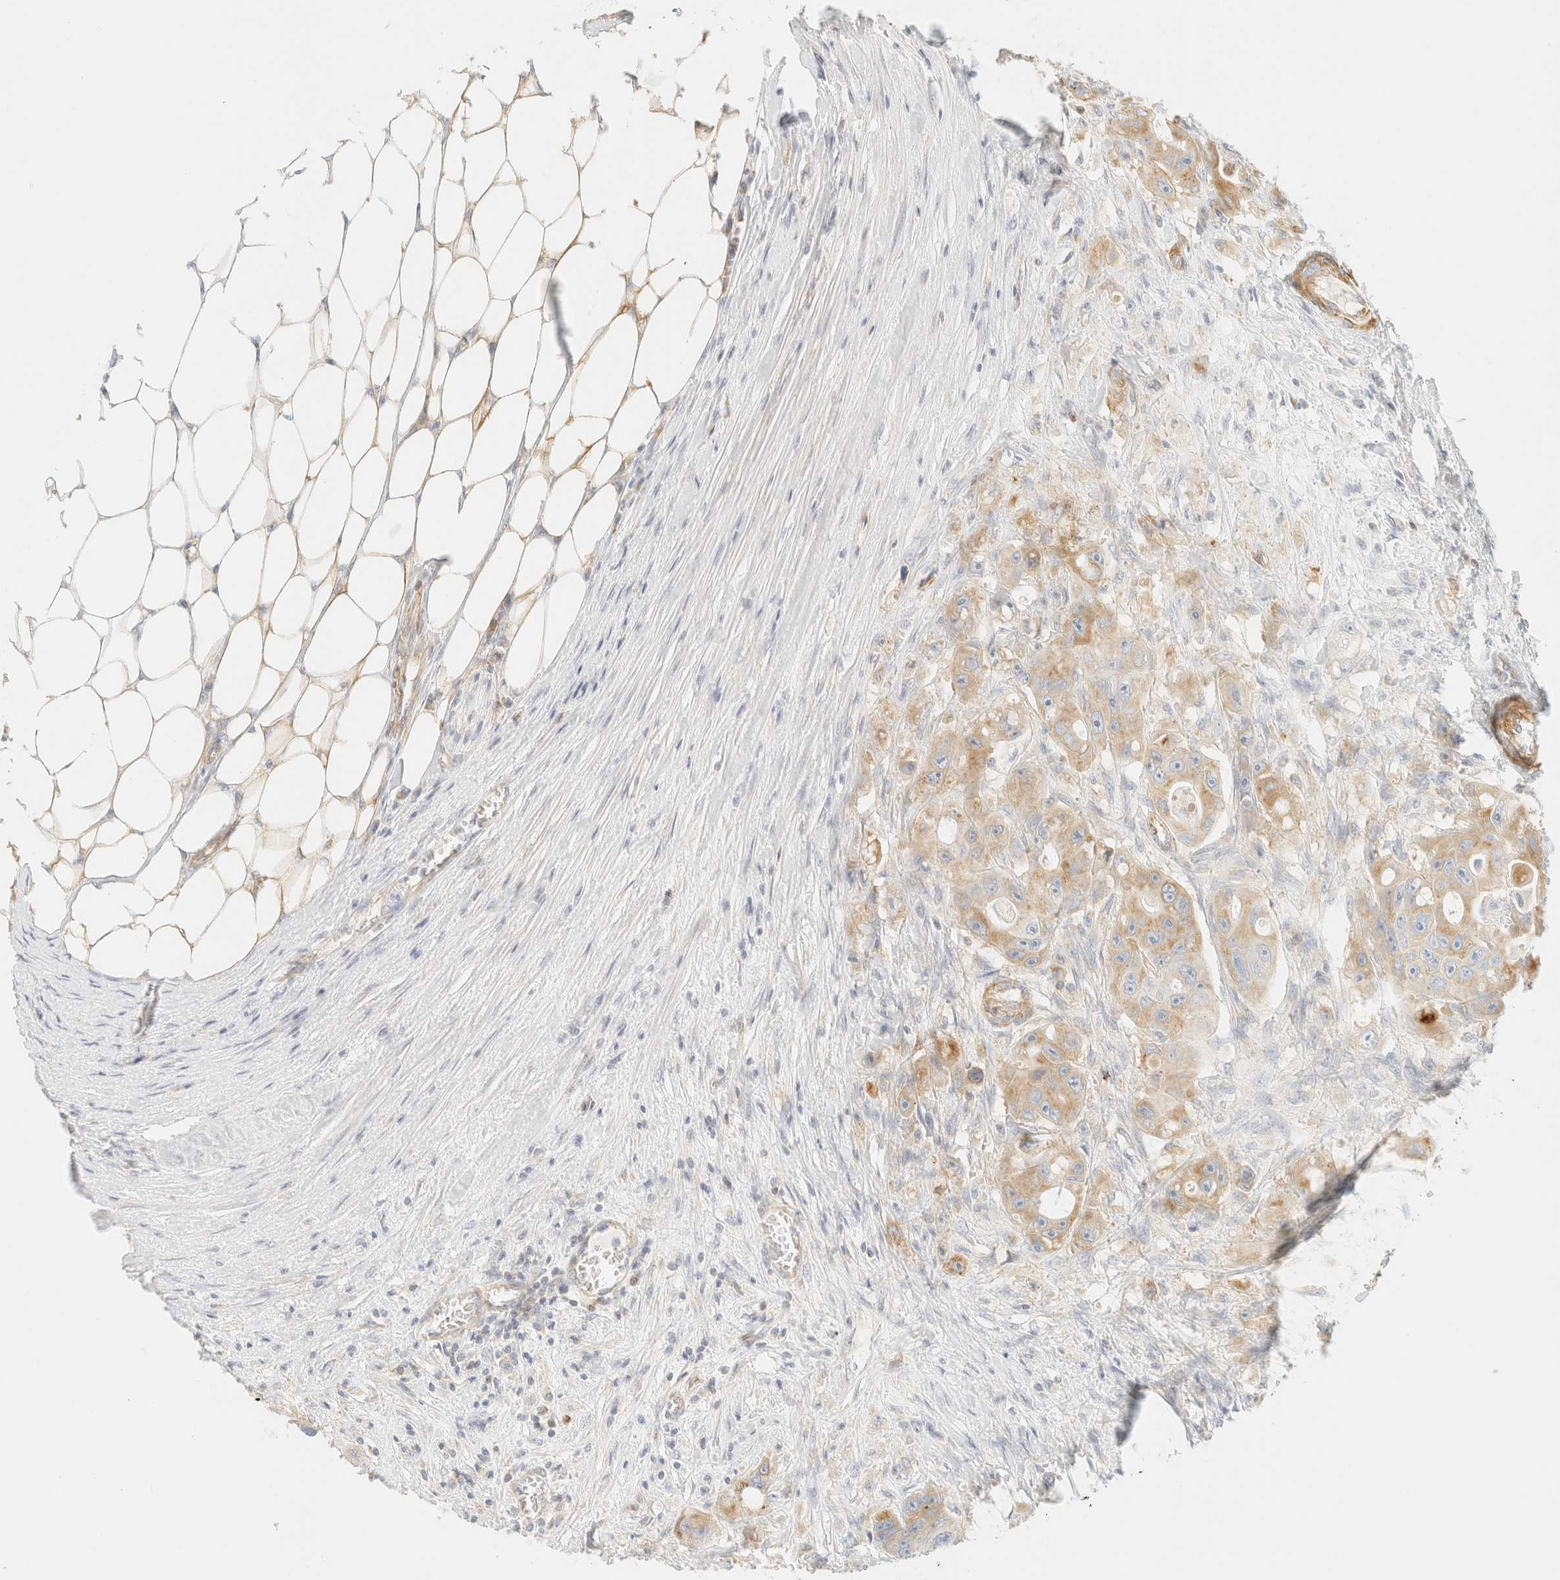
{"staining": {"intensity": "weak", "quantity": "25%-75%", "location": "cytoplasmic/membranous"}, "tissue": "colorectal cancer", "cell_type": "Tumor cells", "image_type": "cancer", "snomed": [{"axis": "morphology", "description": "Adenocarcinoma, NOS"}, {"axis": "topography", "description": "Colon"}], "caption": "Tumor cells display weak cytoplasmic/membranous staining in approximately 25%-75% of cells in colorectal cancer (adenocarcinoma). The staining is performed using DAB (3,3'-diaminobenzidine) brown chromogen to label protein expression. The nuclei are counter-stained blue using hematoxylin.", "gene": "MRM3", "patient": {"sex": "female", "age": 46}}